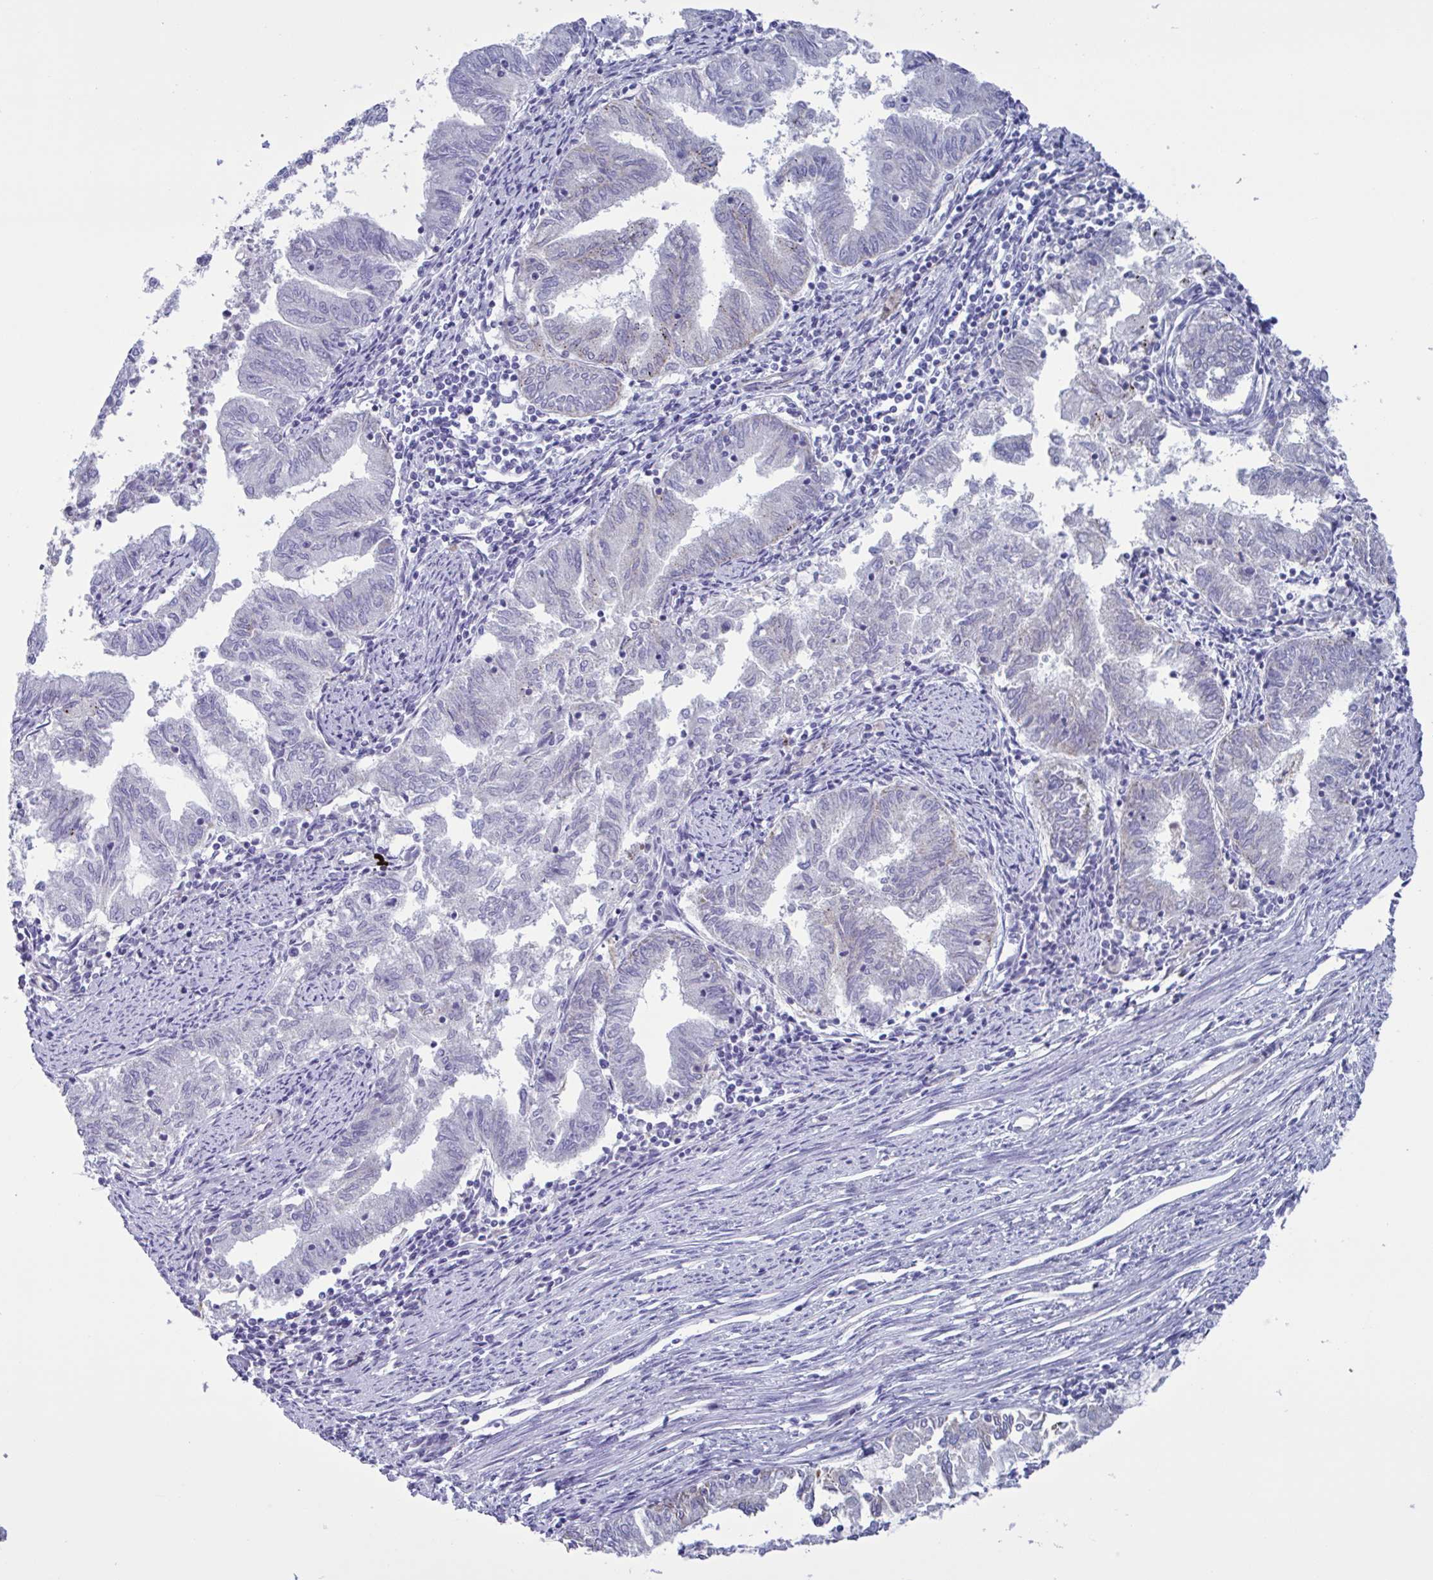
{"staining": {"intensity": "negative", "quantity": "none", "location": "none"}, "tissue": "endometrial cancer", "cell_type": "Tumor cells", "image_type": "cancer", "snomed": [{"axis": "morphology", "description": "Adenocarcinoma, NOS"}, {"axis": "topography", "description": "Endometrium"}], "caption": "Immunohistochemistry (IHC) histopathology image of endometrial adenocarcinoma stained for a protein (brown), which reveals no staining in tumor cells.", "gene": "TMEM86B", "patient": {"sex": "female", "age": 79}}